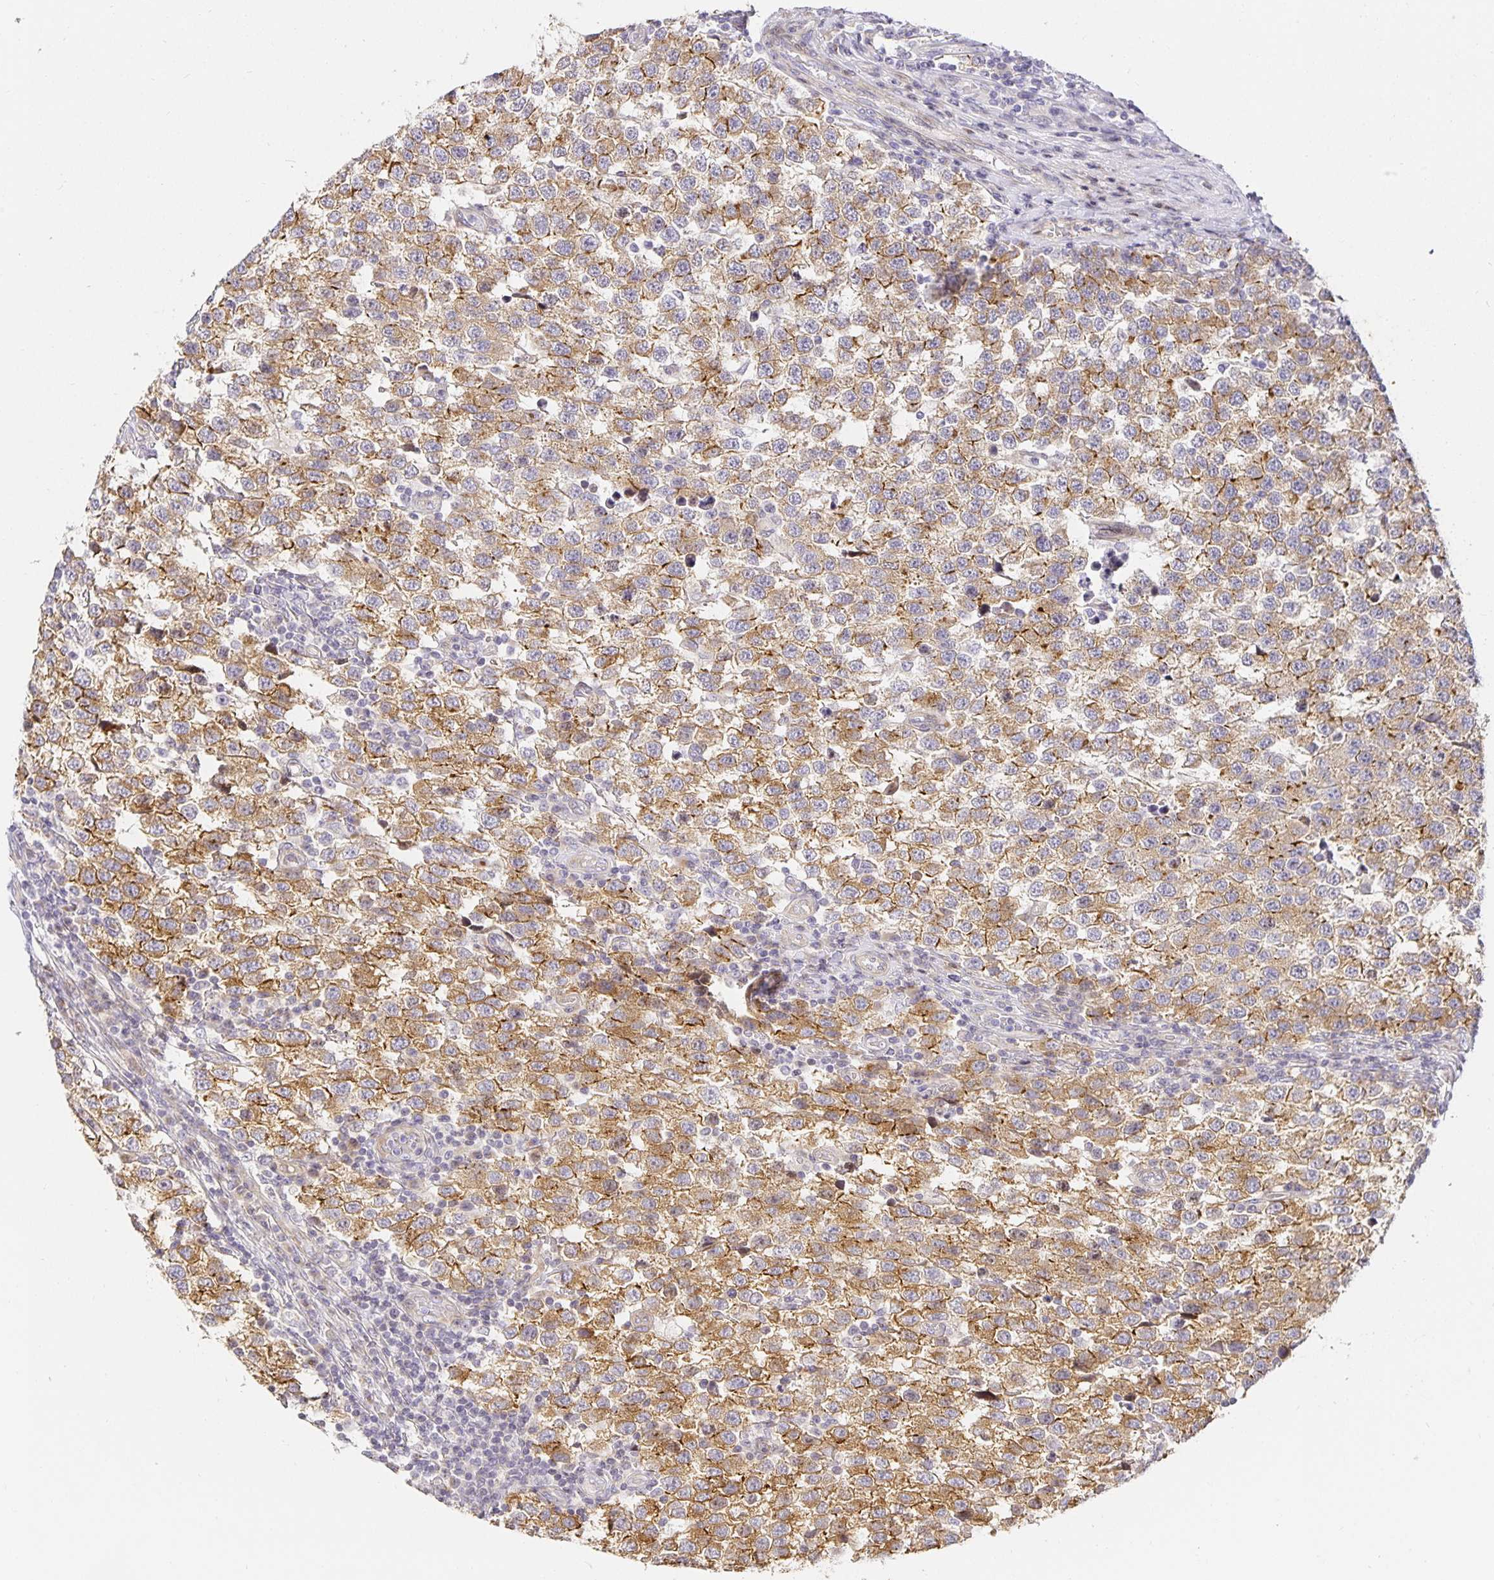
{"staining": {"intensity": "moderate", "quantity": ">75%", "location": "cytoplasmic/membranous"}, "tissue": "testis cancer", "cell_type": "Tumor cells", "image_type": "cancer", "snomed": [{"axis": "morphology", "description": "Seminoma, NOS"}, {"axis": "topography", "description": "Testis"}], "caption": "There is medium levels of moderate cytoplasmic/membranous expression in tumor cells of testis cancer (seminoma), as demonstrated by immunohistochemical staining (brown color).", "gene": "TJP3", "patient": {"sex": "male", "age": 34}}